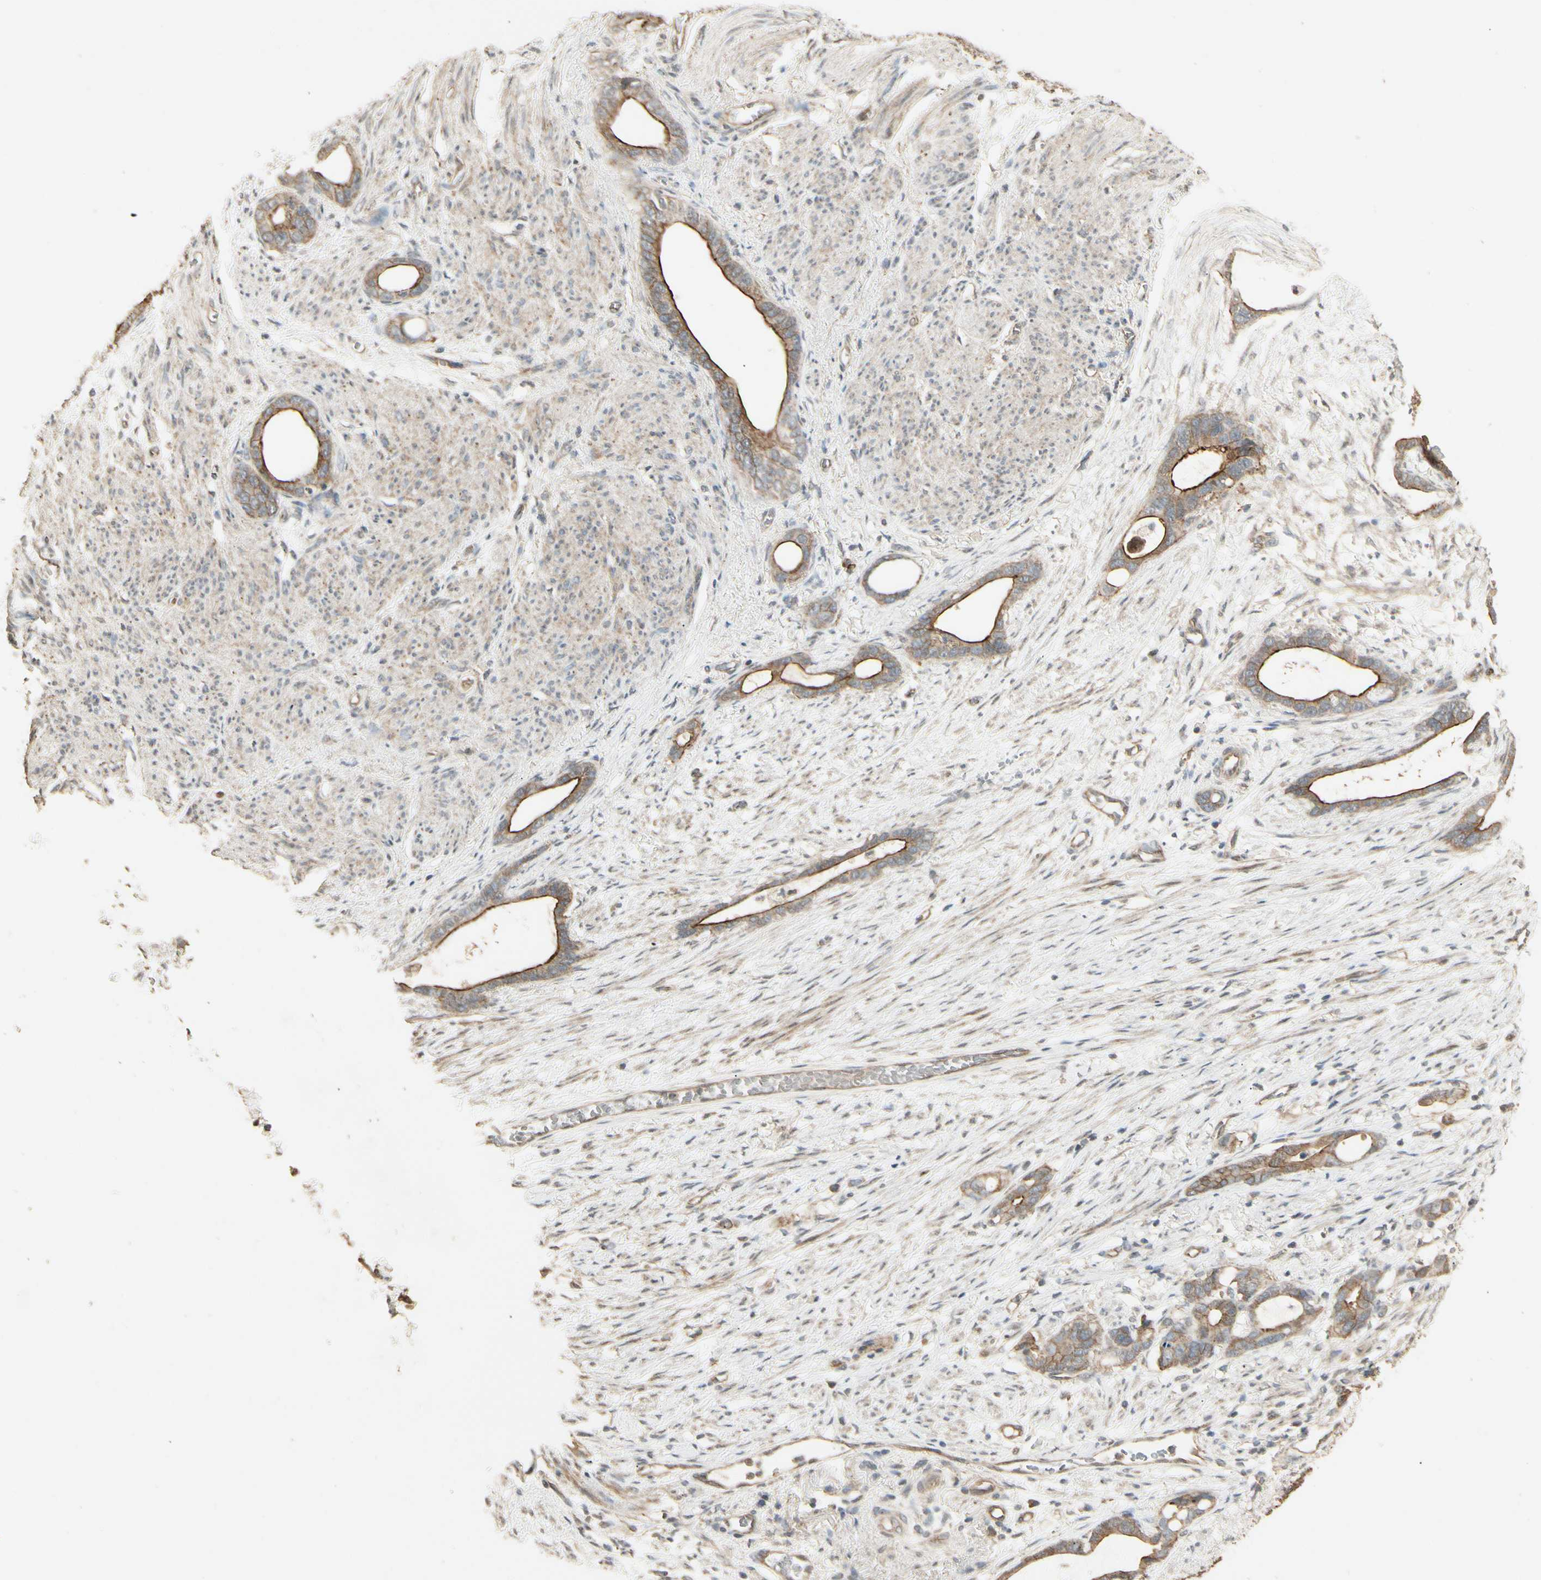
{"staining": {"intensity": "moderate", "quantity": ">75%", "location": "cytoplasmic/membranous"}, "tissue": "stomach cancer", "cell_type": "Tumor cells", "image_type": "cancer", "snomed": [{"axis": "morphology", "description": "Adenocarcinoma, NOS"}, {"axis": "topography", "description": "Stomach"}], "caption": "A high-resolution histopathology image shows IHC staining of stomach adenocarcinoma, which exhibits moderate cytoplasmic/membranous staining in about >75% of tumor cells.", "gene": "RNF180", "patient": {"sex": "female", "age": 75}}